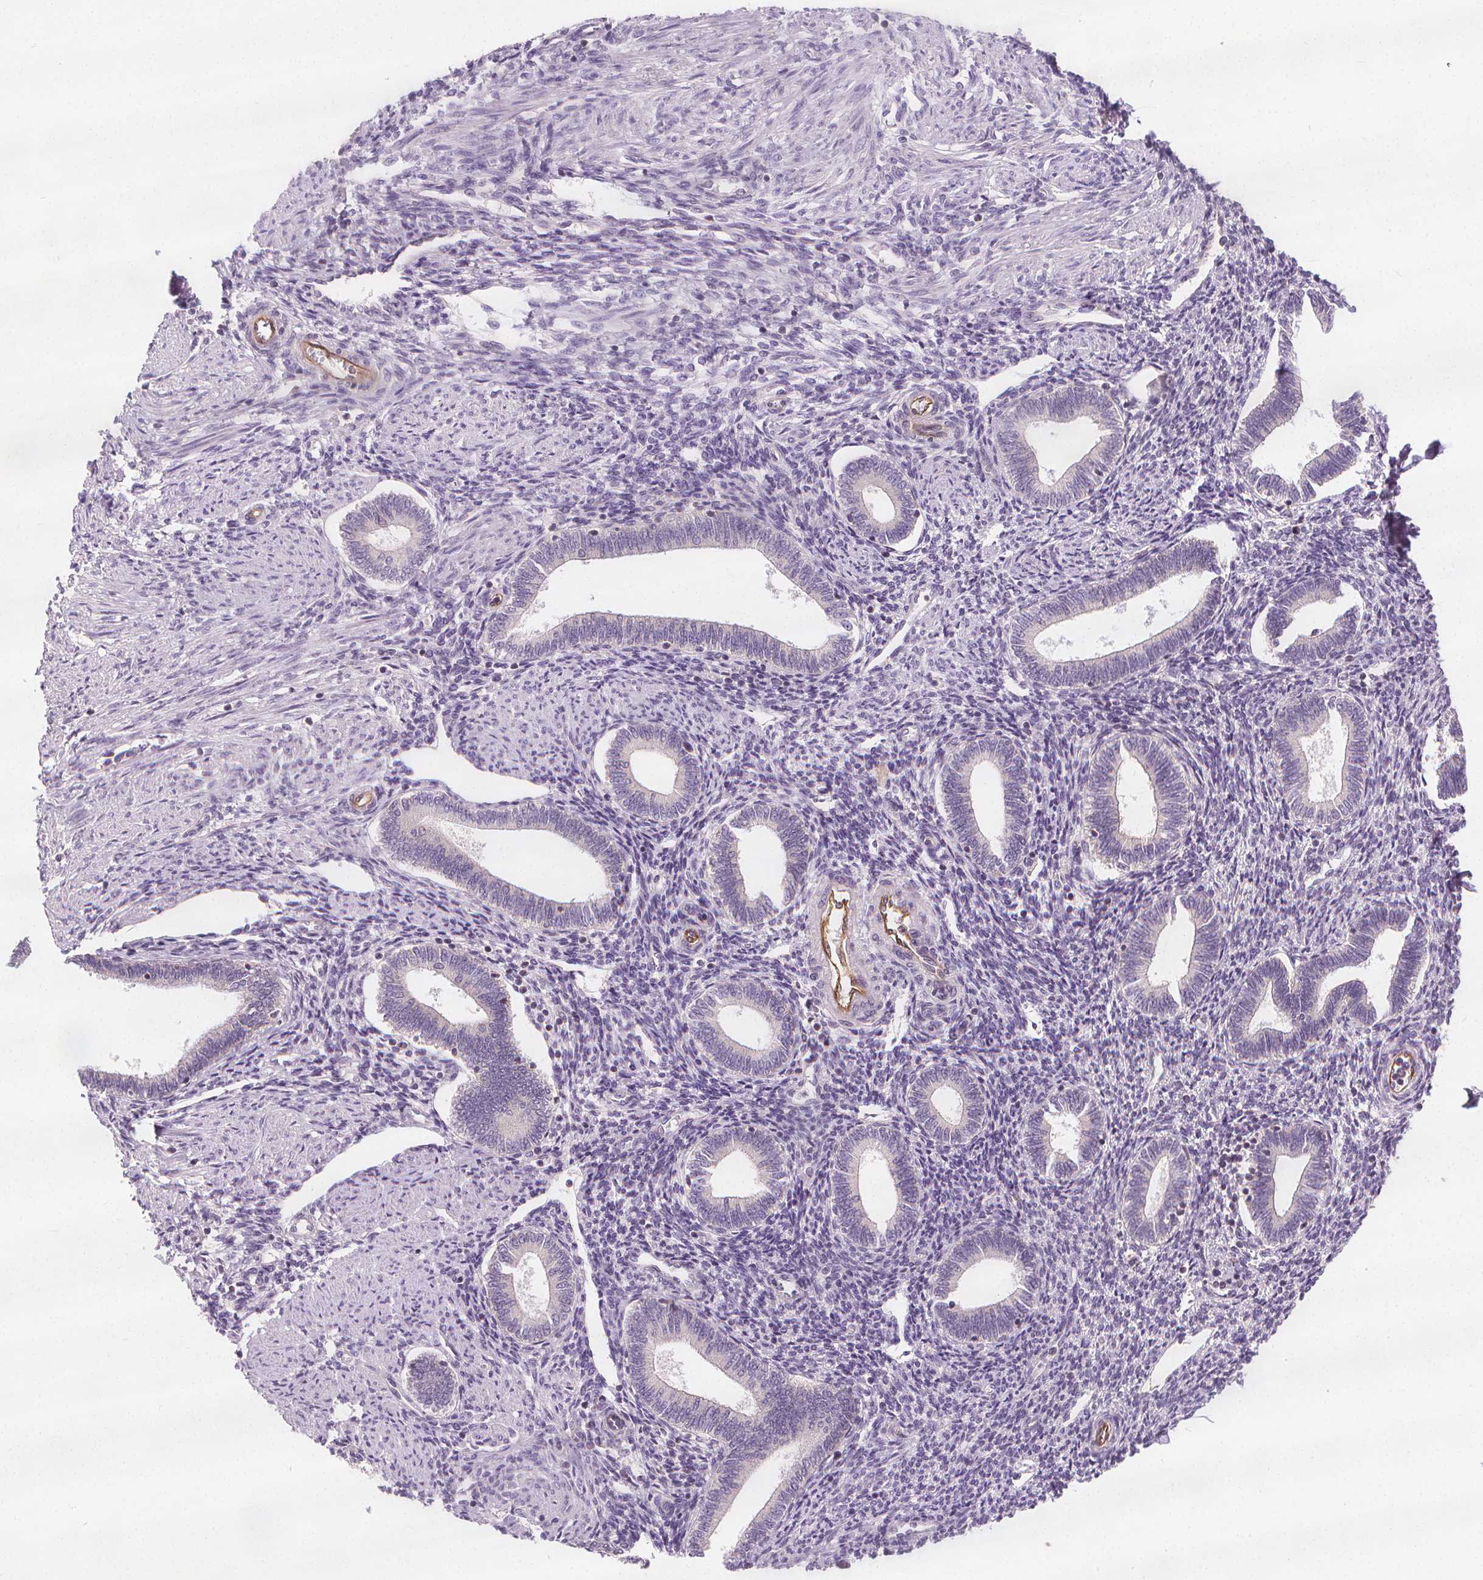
{"staining": {"intensity": "negative", "quantity": "none", "location": "none"}, "tissue": "endometrium", "cell_type": "Cells in endometrial stroma", "image_type": "normal", "snomed": [{"axis": "morphology", "description": "Normal tissue, NOS"}, {"axis": "topography", "description": "Endometrium"}], "caption": "This is a image of IHC staining of unremarkable endometrium, which shows no positivity in cells in endometrial stroma. (DAB immunohistochemistry (IHC) with hematoxylin counter stain).", "gene": "RAB20", "patient": {"sex": "female", "age": 42}}